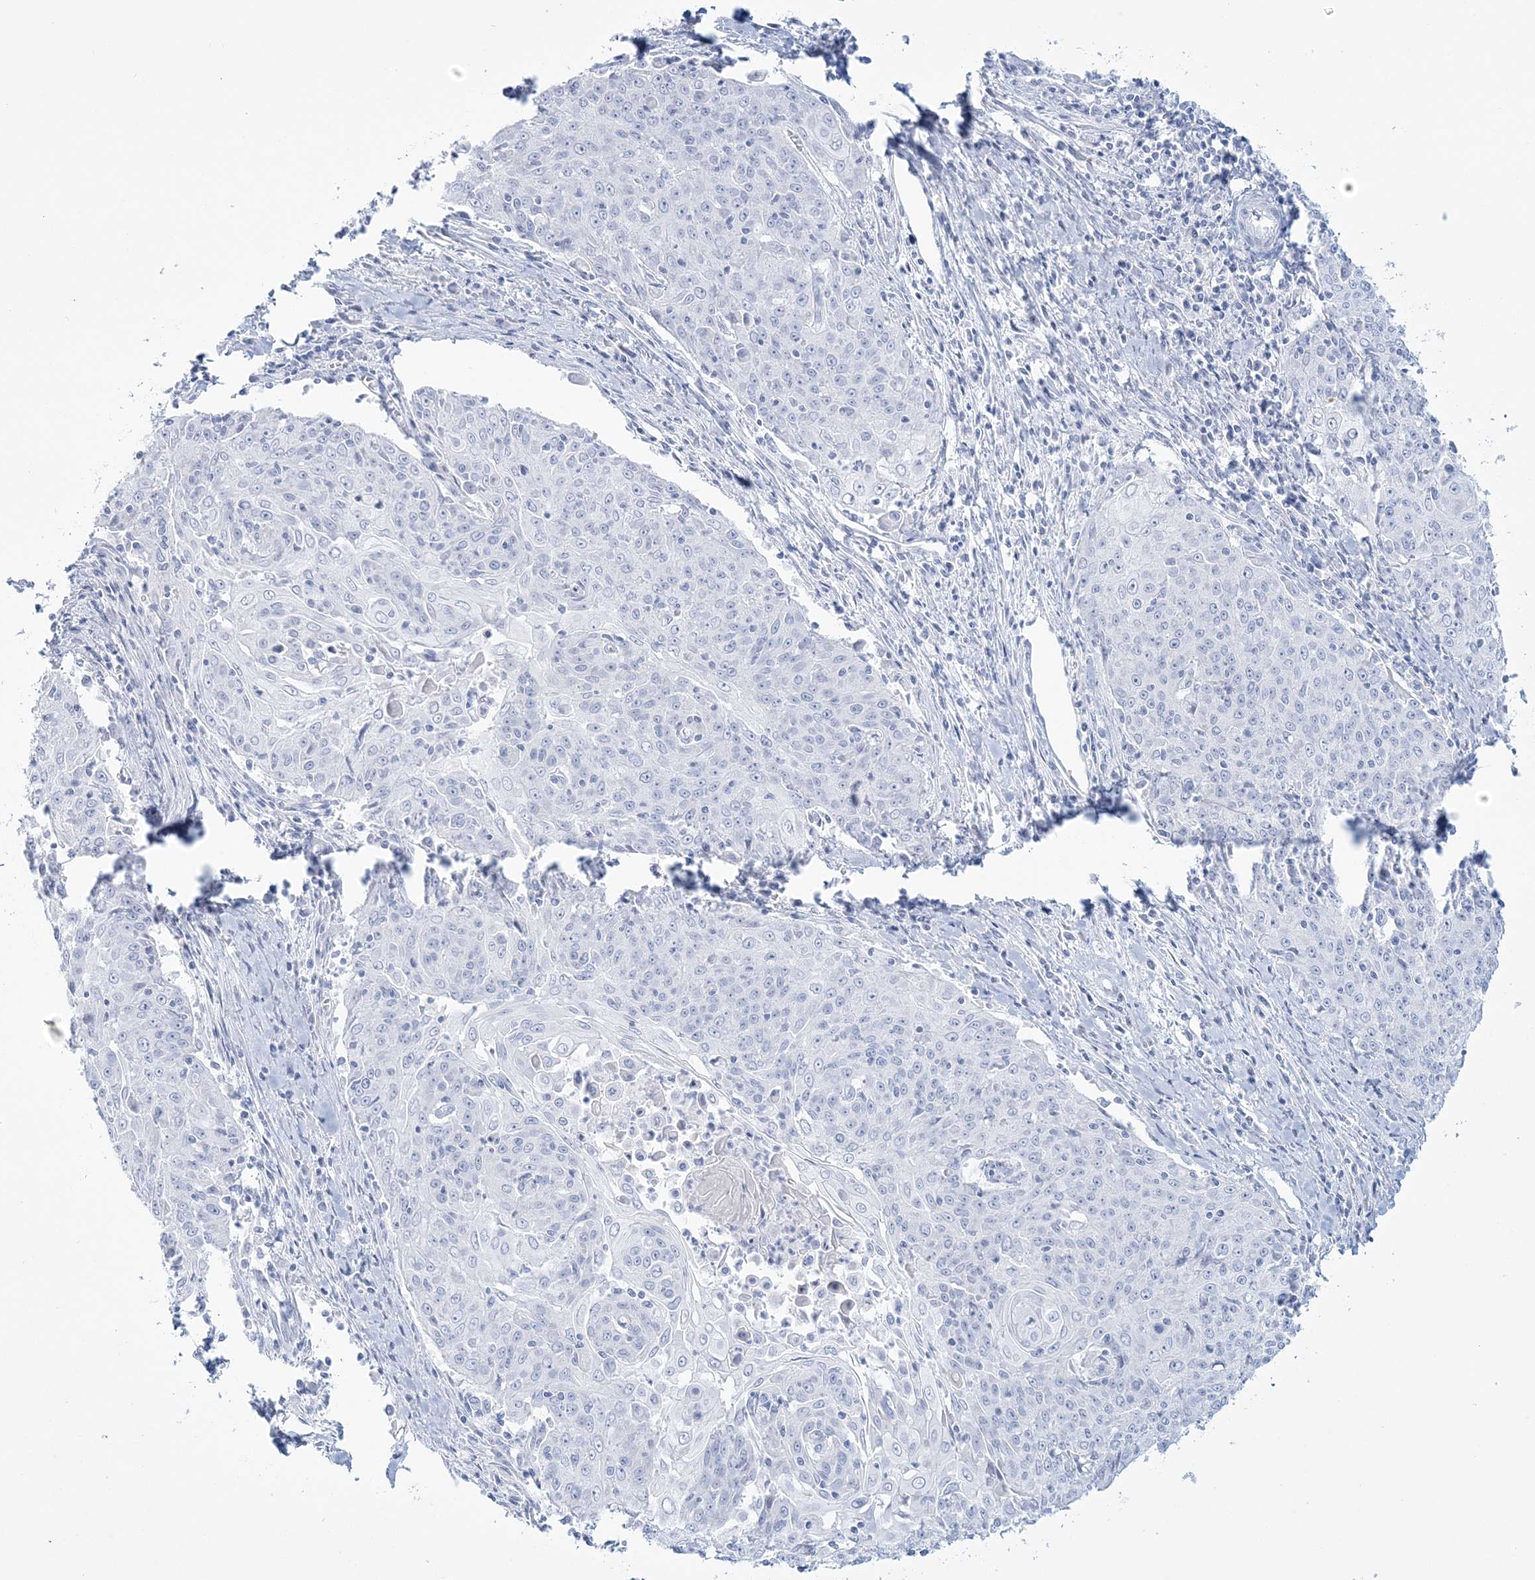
{"staining": {"intensity": "negative", "quantity": "none", "location": "none"}, "tissue": "cervical cancer", "cell_type": "Tumor cells", "image_type": "cancer", "snomed": [{"axis": "morphology", "description": "Squamous cell carcinoma, NOS"}, {"axis": "topography", "description": "Cervix"}], "caption": "A high-resolution micrograph shows immunohistochemistry (IHC) staining of cervical cancer, which exhibits no significant expression in tumor cells.", "gene": "ADGB", "patient": {"sex": "female", "age": 48}}